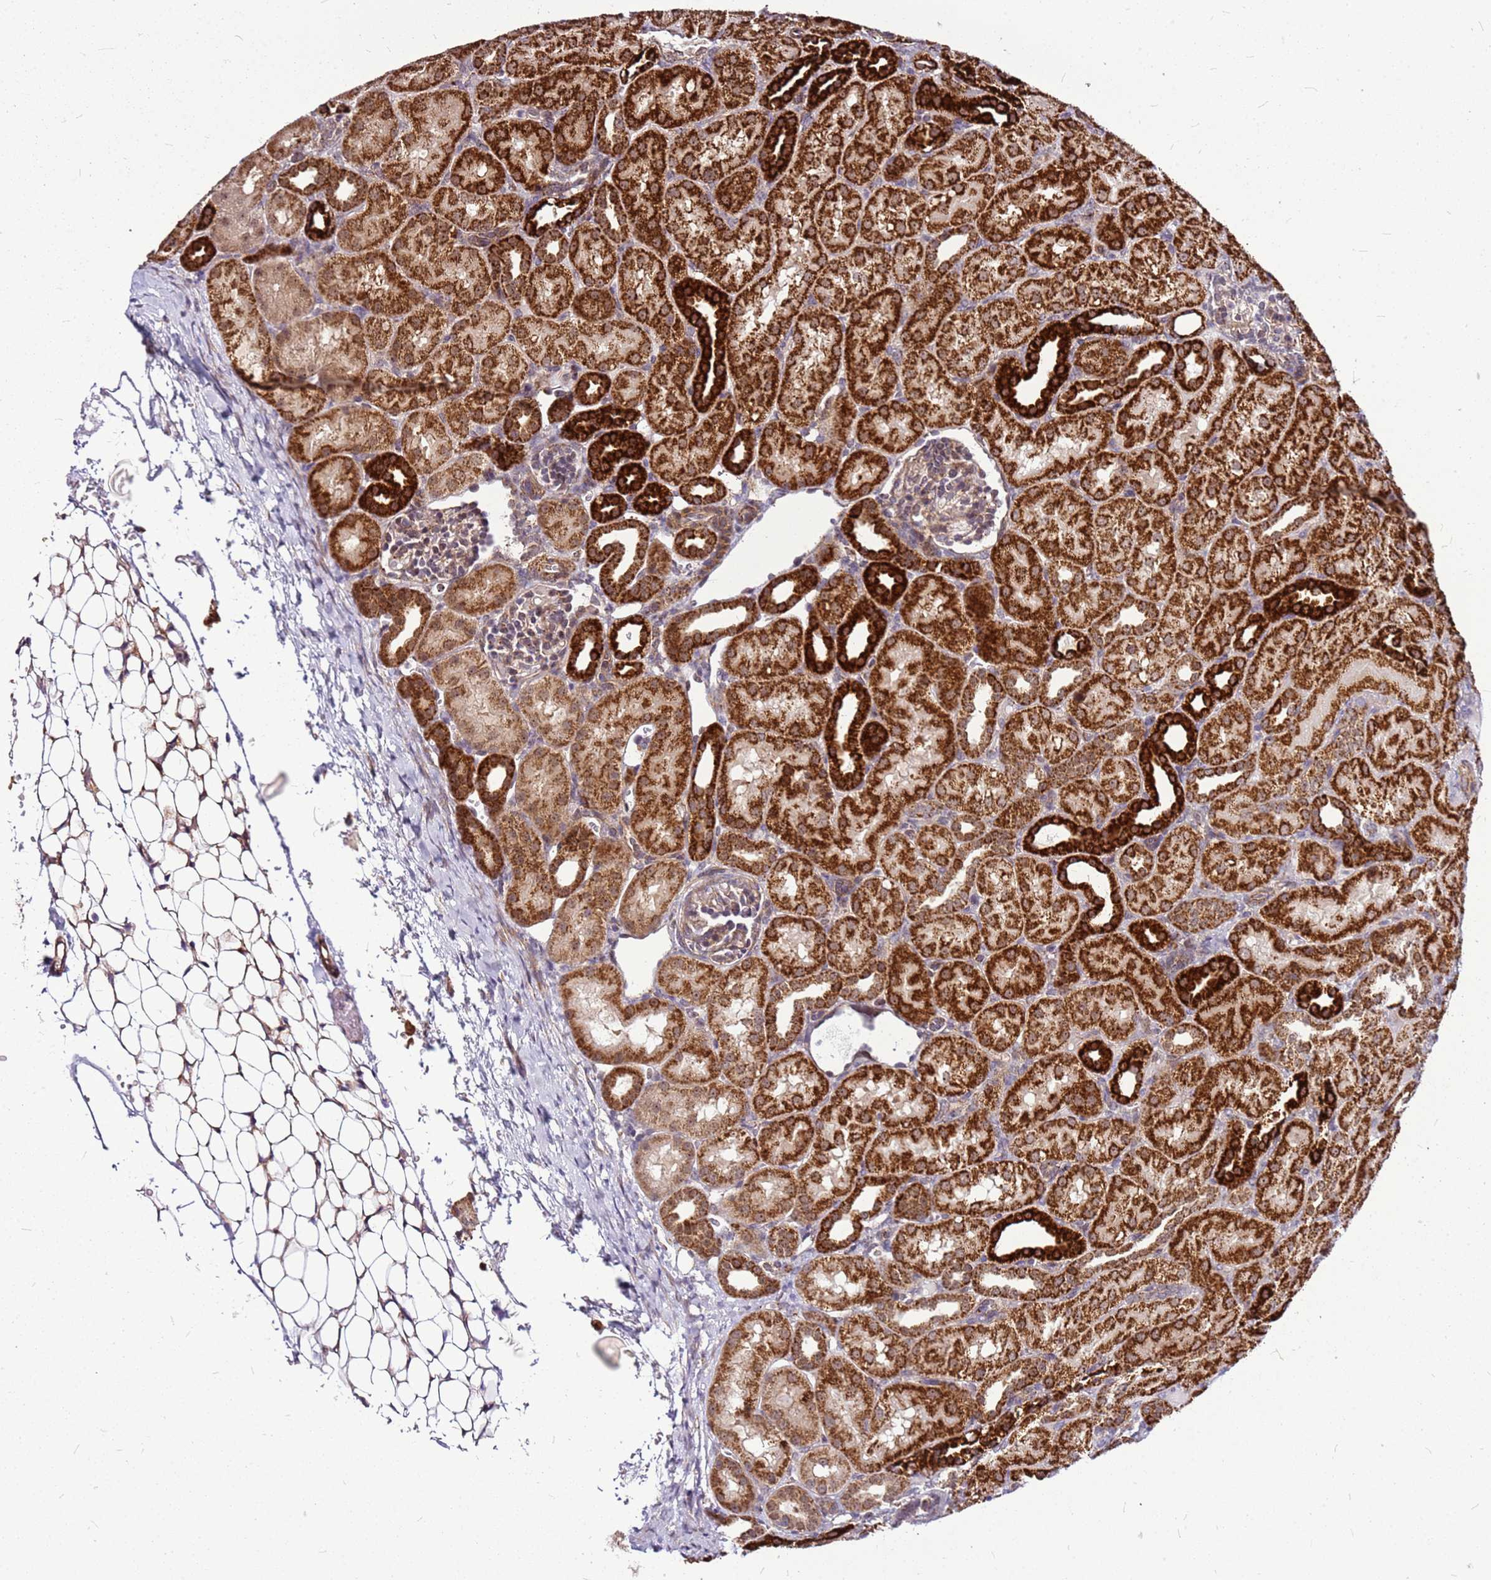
{"staining": {"intensity": "moderate", "quantity": "25%-75%", "location": "cytoplasmic/membranous"}, "tissue": "kidney", "cell_type": "Cells in glomeruli", "image_type": "normal", "snomed": [{"axis": "morphology", "description": "Normal tissue, NOS"}, {"axis": "topography", "description": "Kidney"}], "caption": "Immunohistochemistry (DAB (3,3'-diaminobenzidine)) staining of unremarkable human kidney demonstrates moderate cytoplasmic/membranous protein positivity in about 25%-75% of cells in glomeruli.", "gene": "OR51T1", "patient": {"sex": "male", "age": 1}}